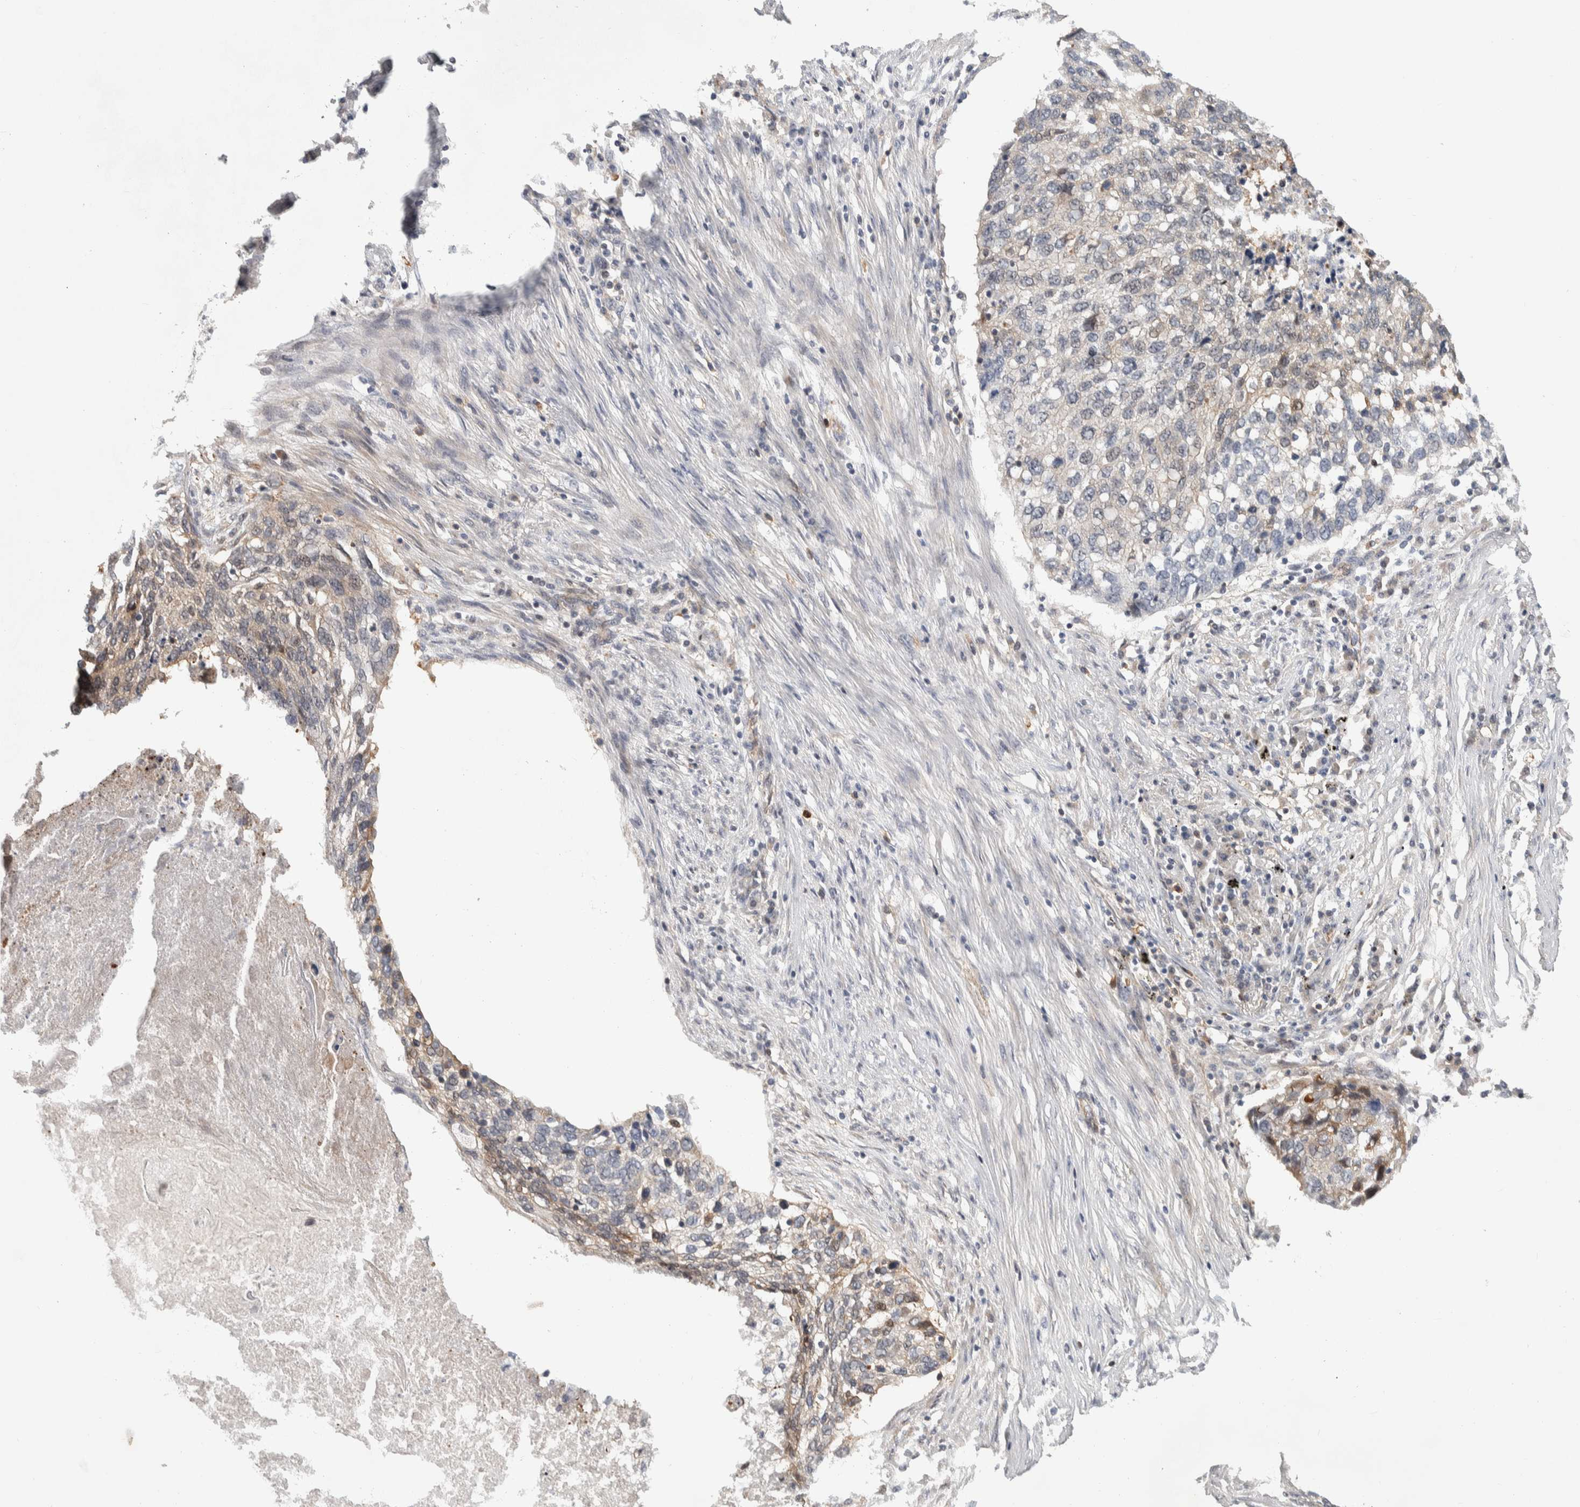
{"staining": {"intensity": "weak", "quantity": "<25%", "location": "cytoplasmic/membranous"}, "tissue": "lung cancer", "cell_type": "Tumor cells", "image_type": "cancer", "snomed": [{"axis": "morphology", "description": "Squamous cell carcinoma, NOS"}, {"axis": "topography", "description": "Lung"}], "caption": "Tumor cells show no significant positivity in lung cancer (squamous cell carcinoma). The staining is performed using DAB brown chromogen with nuclei counter-stained in using hematoxylin.", "gene": "ZNF862", "patient": {"sex": "female", "age": 63}}